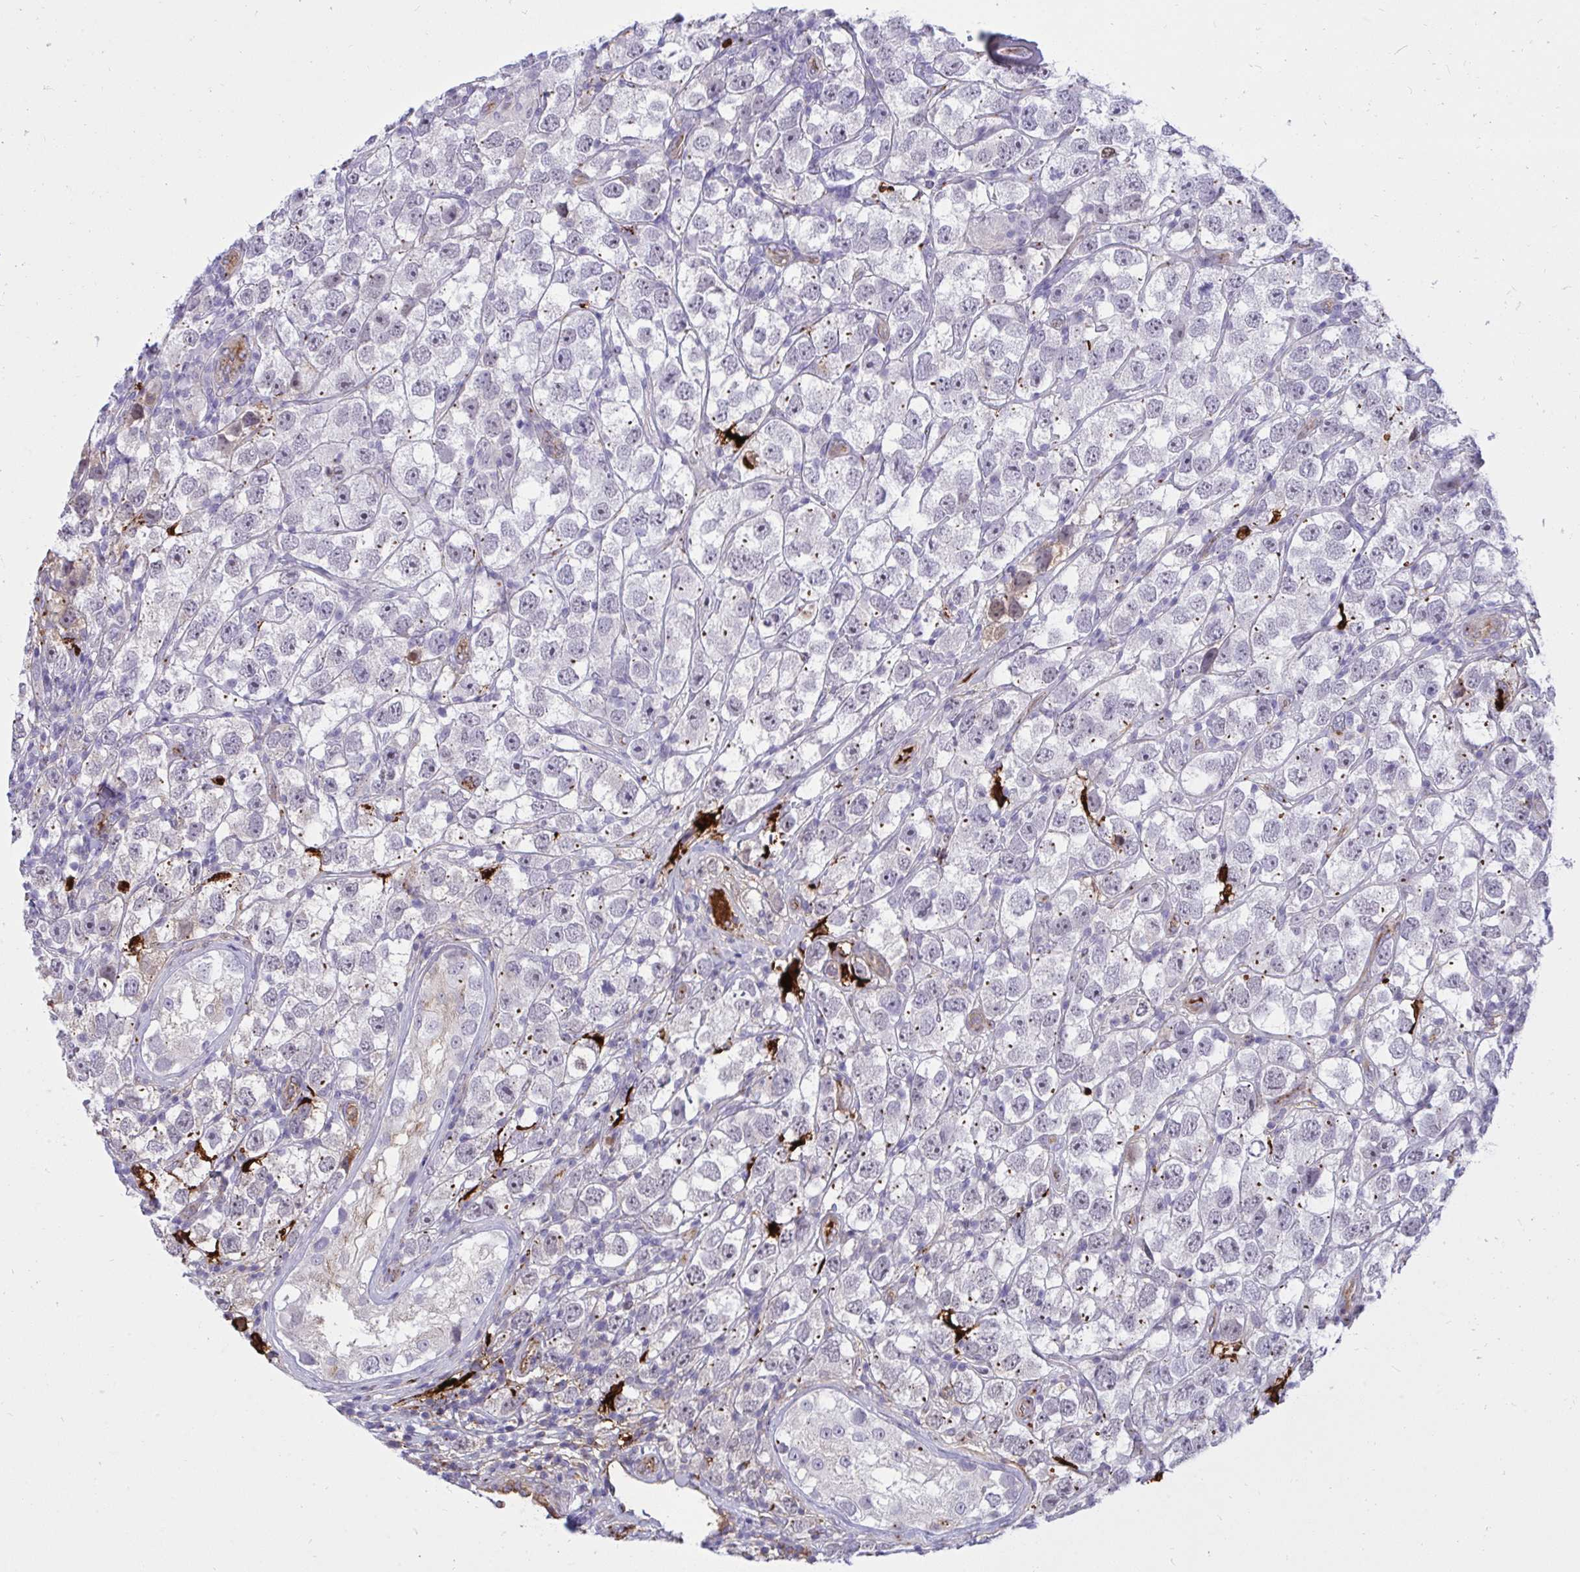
{"staining": {"intensity": "negative", "quantity": "none", "location": "none"}, "tissue": "testis cancer", "cell_type": "Tumor cells", "image_type": "cancer", "snomed": [{"axis": "morphology", "description": "Seminoma, NOS"}, {"axis": "topography", "description": "Testis"}], "caption": "Testis cancer (seminoma) stained for a protein using immunohistochemistry (IHC) reveals no expression tumor cells.", "gene": "F2", "patient": {"sex": "male", "age": 26}}